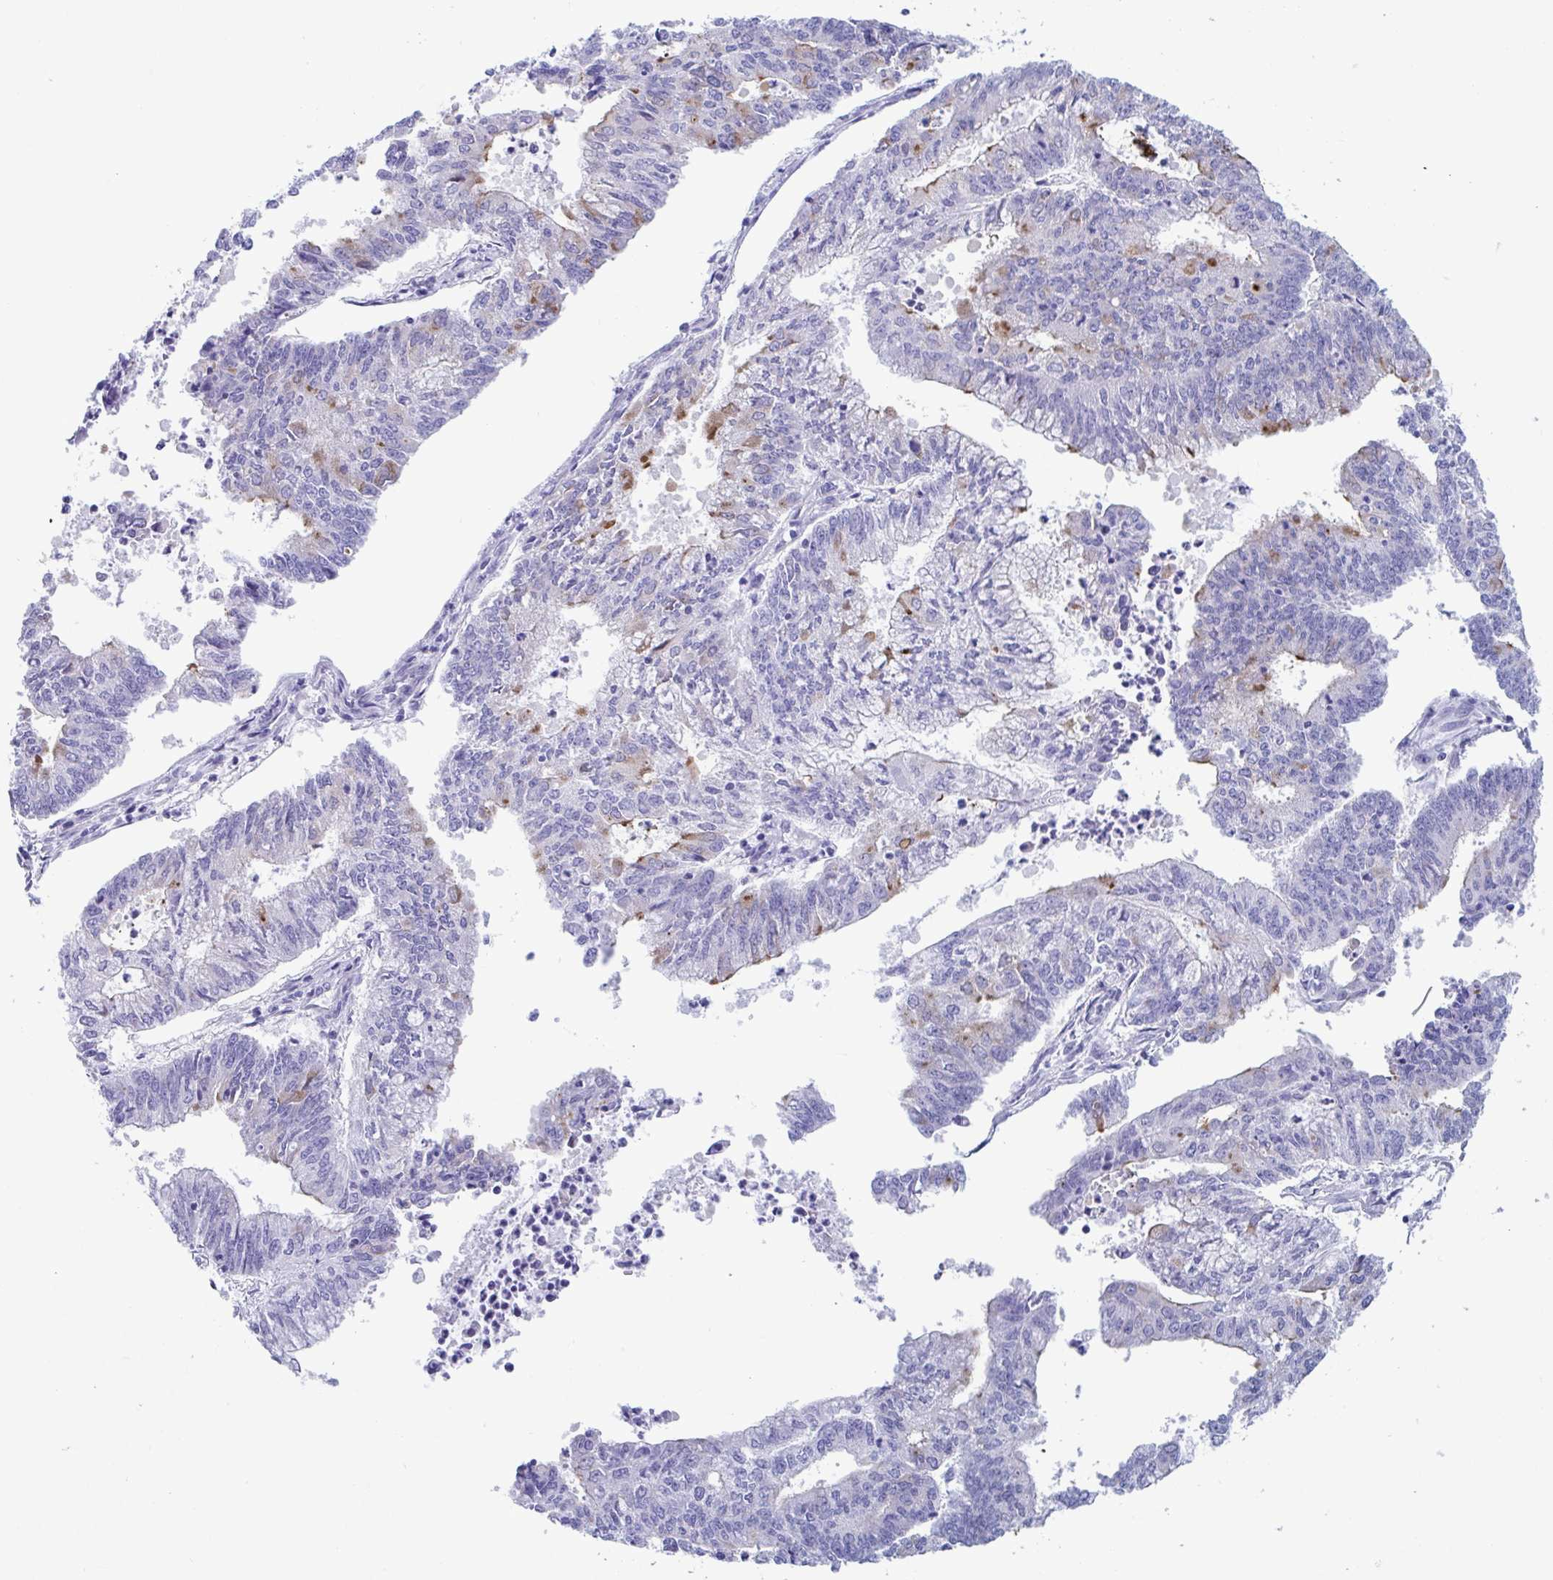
{"staining": {"intensity": "moderate", "quantity": "<25%", "location": "cytoplasmic/membranous"}, "tissue": "endometrial cancer", "cell_type": "Tumor cells", "image_type": "cancer", "snomed": [{"axis": "morphology", "description": "Adenocarcinoma, NOS"}, {"axis": "topography", "description": "Endometrium"}], "caption": "This image displays immunohistochemistry (IHC) staining of adenocarcinoma (endometrial), with low moderate cytoplasmic/membranous staining in approximately <25% of tumor cells.", "gene": "TTC30B", "patient": {"sex": "female", "age": 61}}